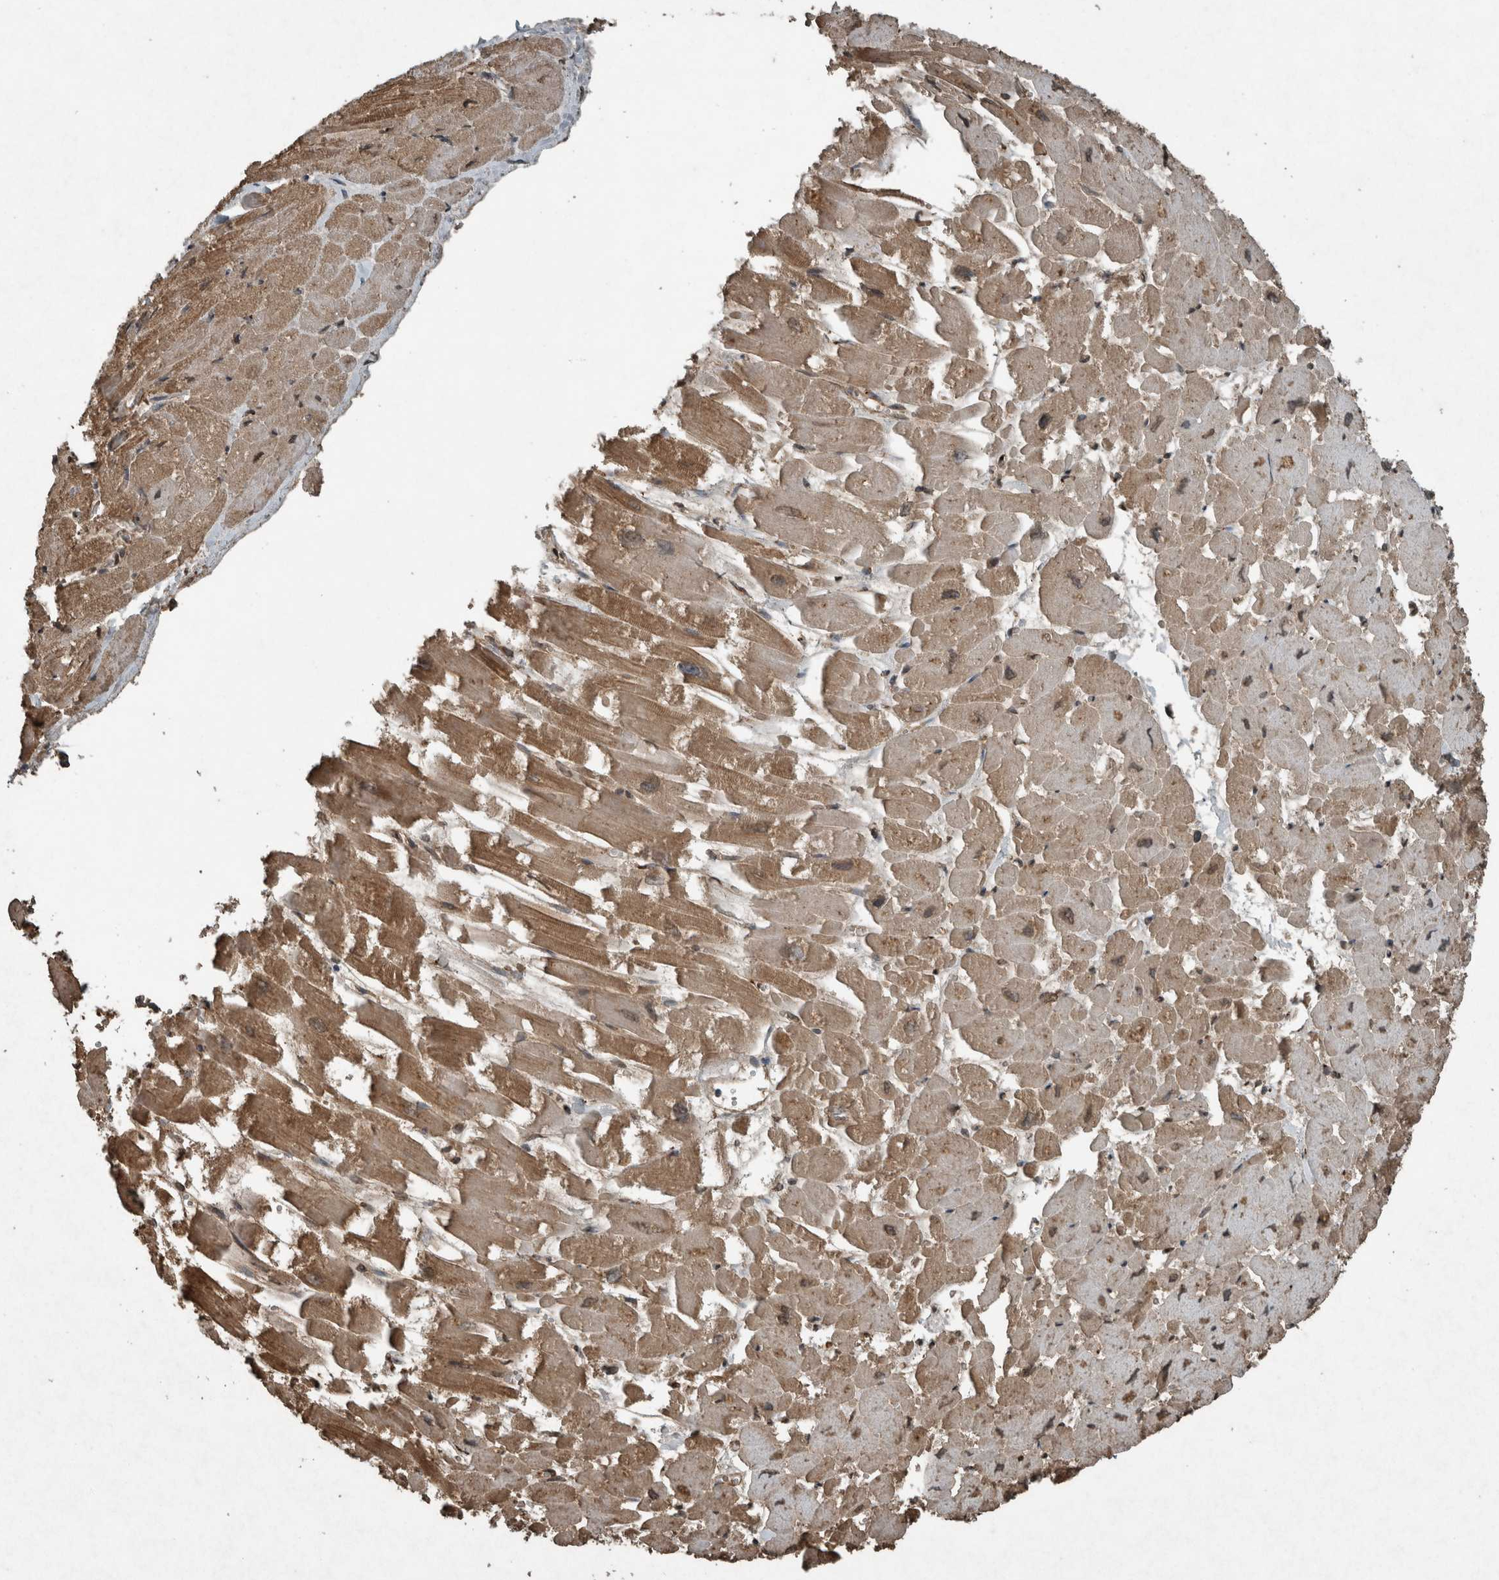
{"staining": {"intensity": "moderate", "quantity": ">75%", "location": "cytoplasmic/membranous,nuclear"}, "tissue": "heart muscle", "cell_type": "Cardiomyocytes", "image_type": "normal", "snomed": [{"axis": "morphology", "description": "Normal tissue, NOS"}, {"axis": "topography", "description": "Heart"}], "caption": "Brown immunohistochemical staining in unremarkable heart muscle displays moderate cytoplasmic/membranous,nuclear positivity in approximately >75% of cardiomyocytes. (DAB (3,3'-diaminobenzidine) IHC, brown staining for protein, blue staining for nuclei).", "gene": "ARHGEF12", "patient": {"sex": "male", "age": 54}}